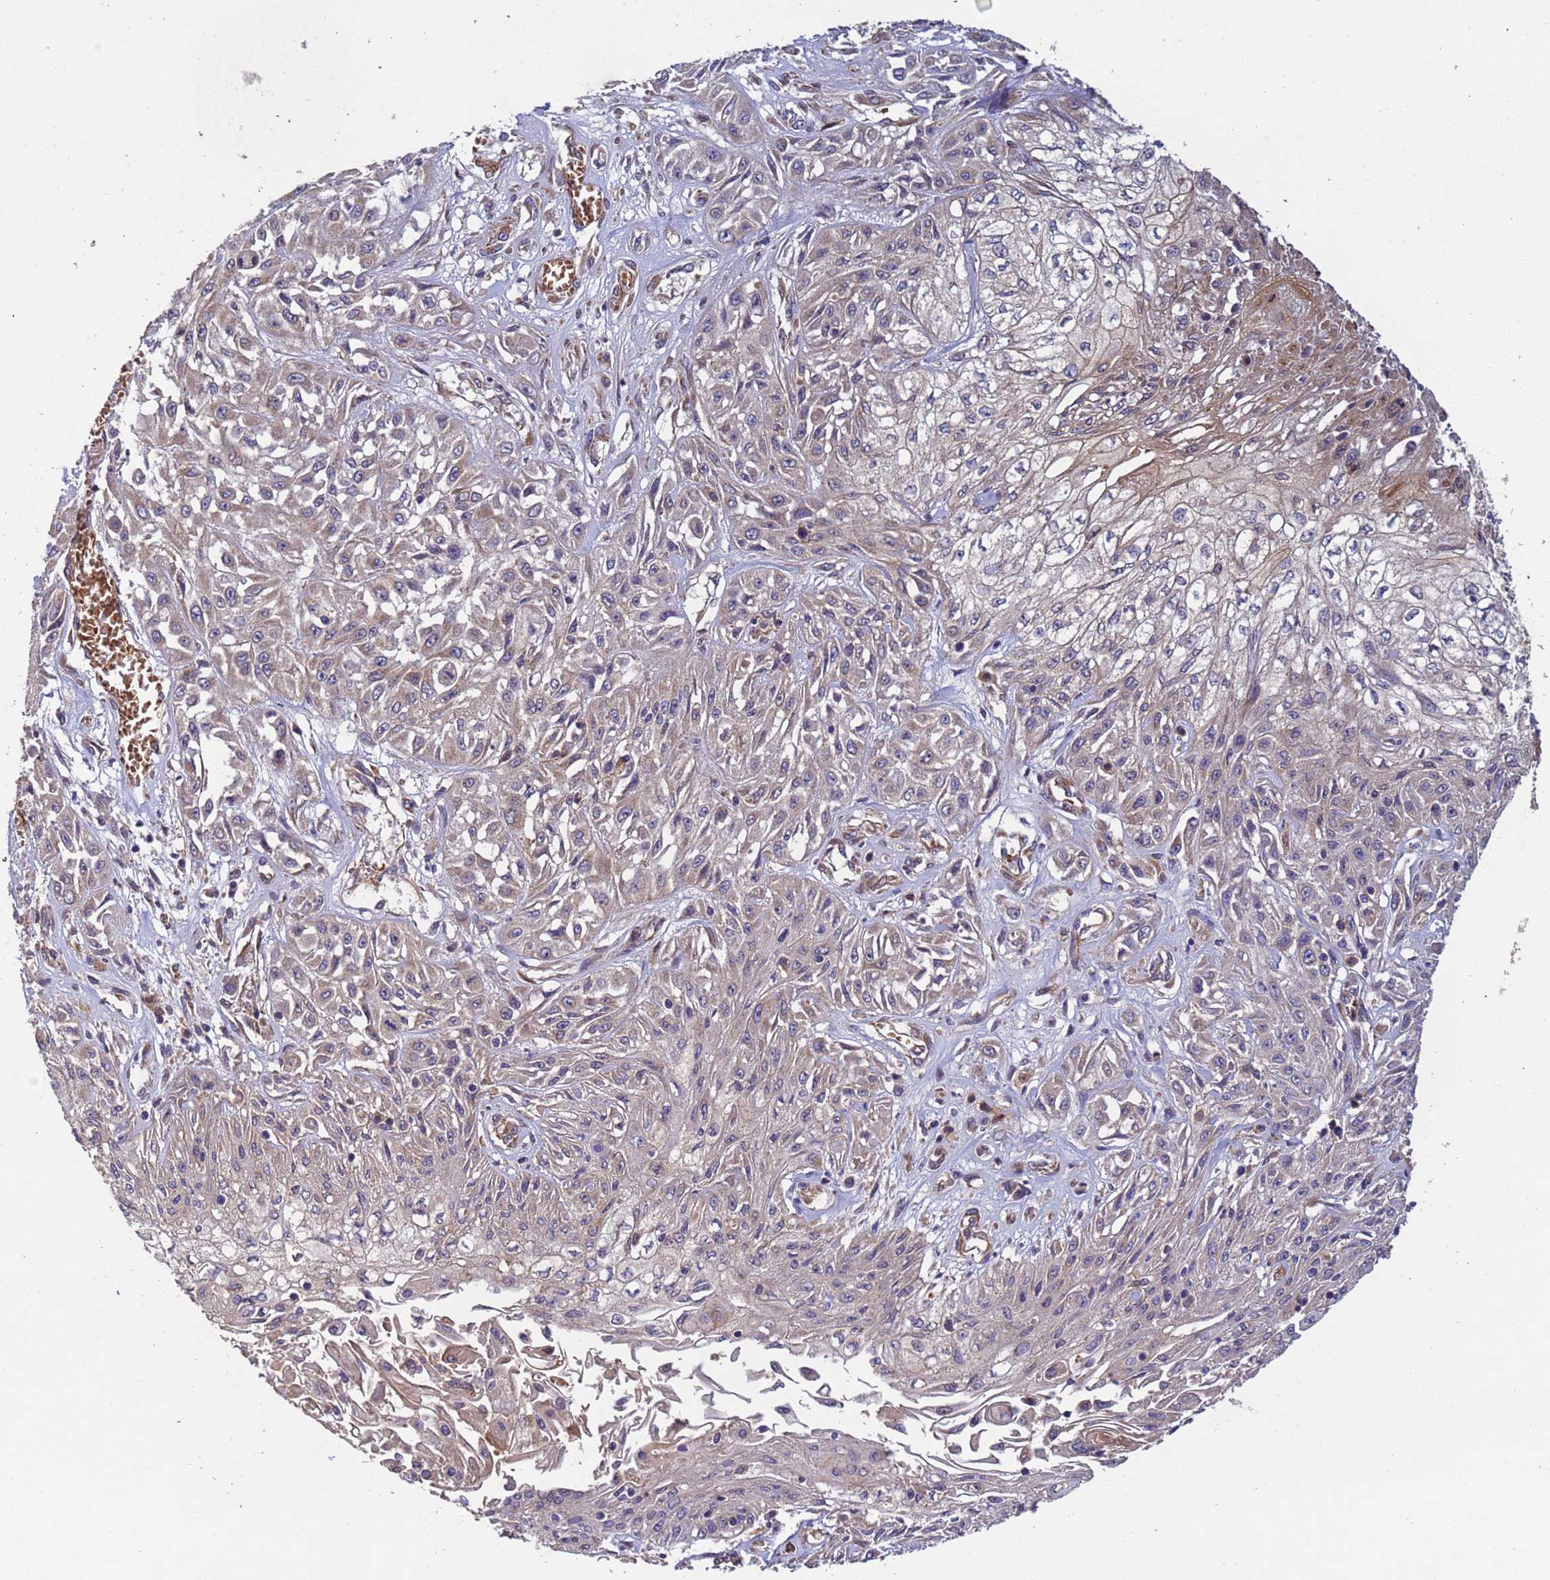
{"staining": {"intensity": "weak", "quantity": "25%-75%", "location": "cytoplasmic/membranous"}, "tissue": "skin cancer", "cell_type": "Tumor cells", "image_type": "cancer", "snomed": [{"axis": "morphology", "description": "Squamous cell carcinoma, NOS"}, {"axis": "morphology", "description": "Squamous cell carcinoma, metastatic, NOS"}, {"axis": "topography", "description": "Skin"}, {"axis": "topography", "description": "Lymph node"}], "caption": "High-power microscopy captured an IHC photomicrograph of metastatic squamous cell carcinoma (skin), revealing weak cytoplasmic/membranous positivity in about 25%-75% of tumor cells.", "gene": "RAB10", "patient": {"sex": "male", "age": 75}}